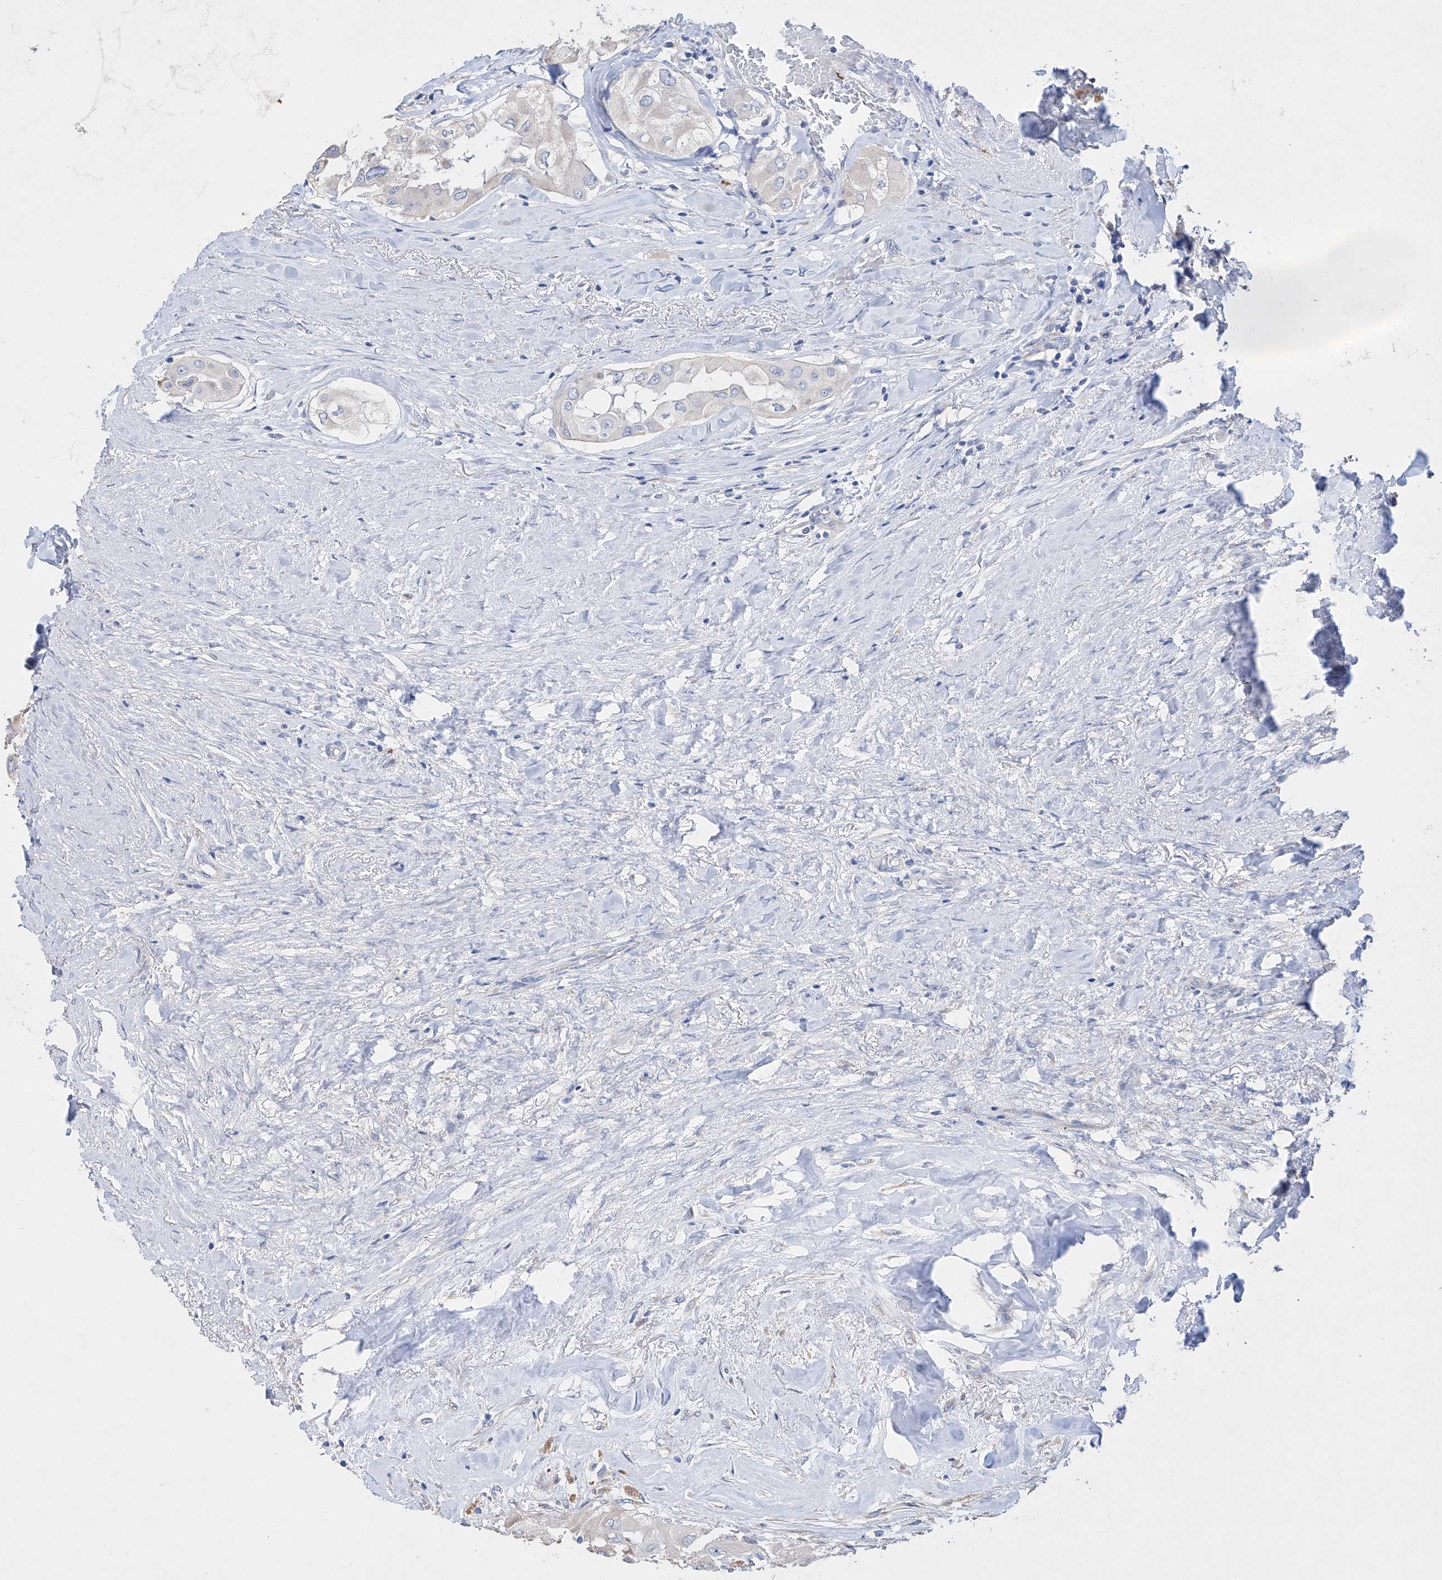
{"staining": {"intensity": "negative", "quantity": "none", "location": "none"}, "tissue": "thyroid cancer", "cell_type": "Tumor cells", "image_type": "cancer", "snomed": [{"axis": "morphology", "description": "Papillary adenocarcinoma, NOS"}, {"axis": "topography", "description": "Thyroid gland"}], "caption": "IHC of human thyroid cancer displays no positivity in tumor cells.", "gene": "AFG1L", "patient": {"sex": "female", "age": 59}}